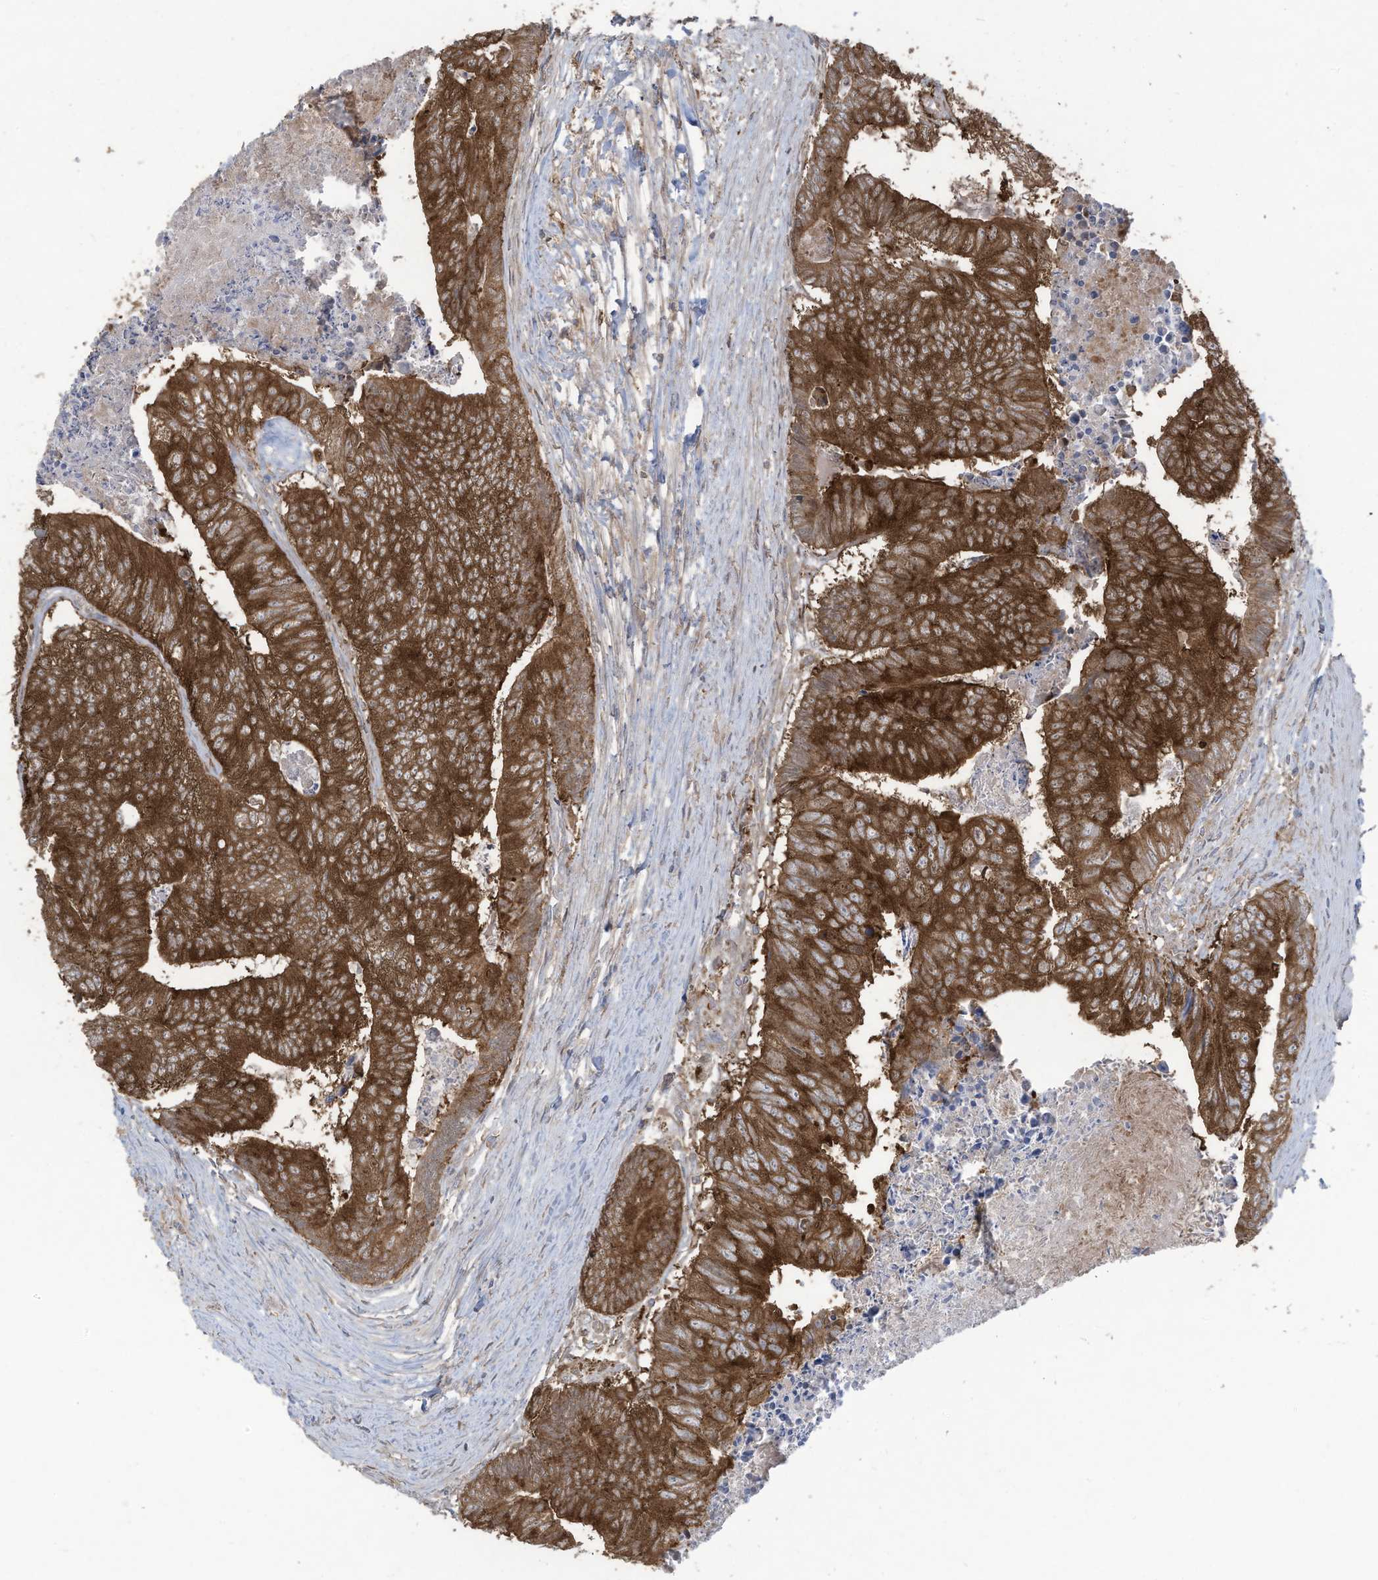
{"staining": {"intensity": "strong", "quantity": ">75%", "location": "cytoplasmic/membranous"}, "tissue": "colorectal cancer", "cell_type": "Tumor cells", "image_type": "cancer", "snomed": [{"axis": "morphology", "description": "Adenocarcinoma, NOS"}, {"axis": "topography", "description": "Colon"}], "caption": "Colorectal adenocarcinoma tissue demonstrates strong cytoplasmic/membranous expression in approximately >75% of tumor cells", "gene": "OLA1", "patient": {"sex": "female", "age": 67}}